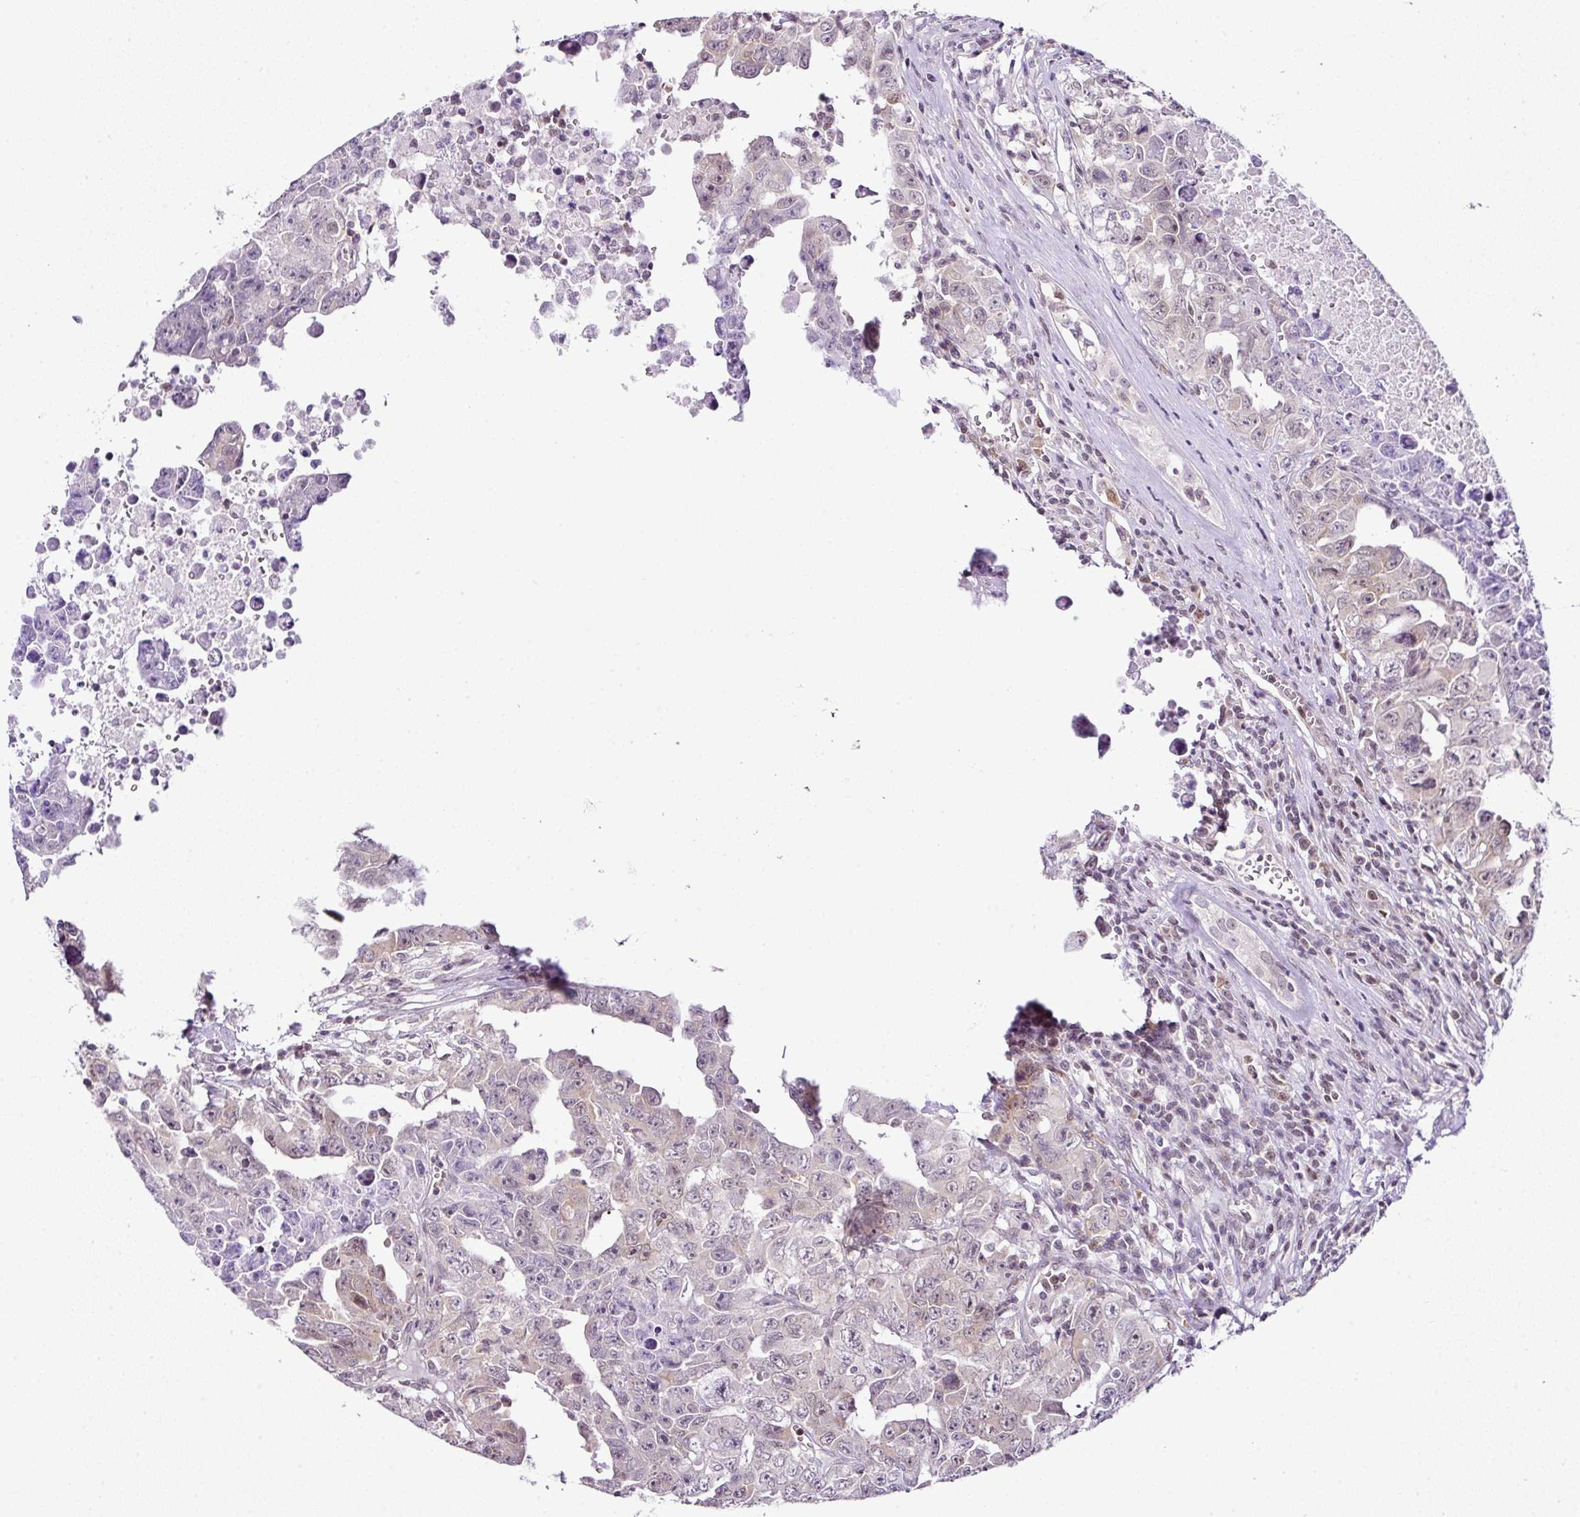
{"staining": {"intensity": "weak", "quantity": "<25%", "location": "nuclear"}, "tissue": "testis cancer", "cell_type": "Tumor cells", "image_type": "cancer", "snomed": [{"axis": "morphology", "description": "Carcinoma, Embryonal, NOS"}, {"axis": "topography", "description": "Testis"}], "caption": "Immunohistochemistry image of neoplastic tissue: human testis cancer (embryonal carcinoma) stained with DAB exhibits no significant protein positivity in tumor cells.", "gene": "FAM32A", "patient": {"sex": "male", "age": 24}}